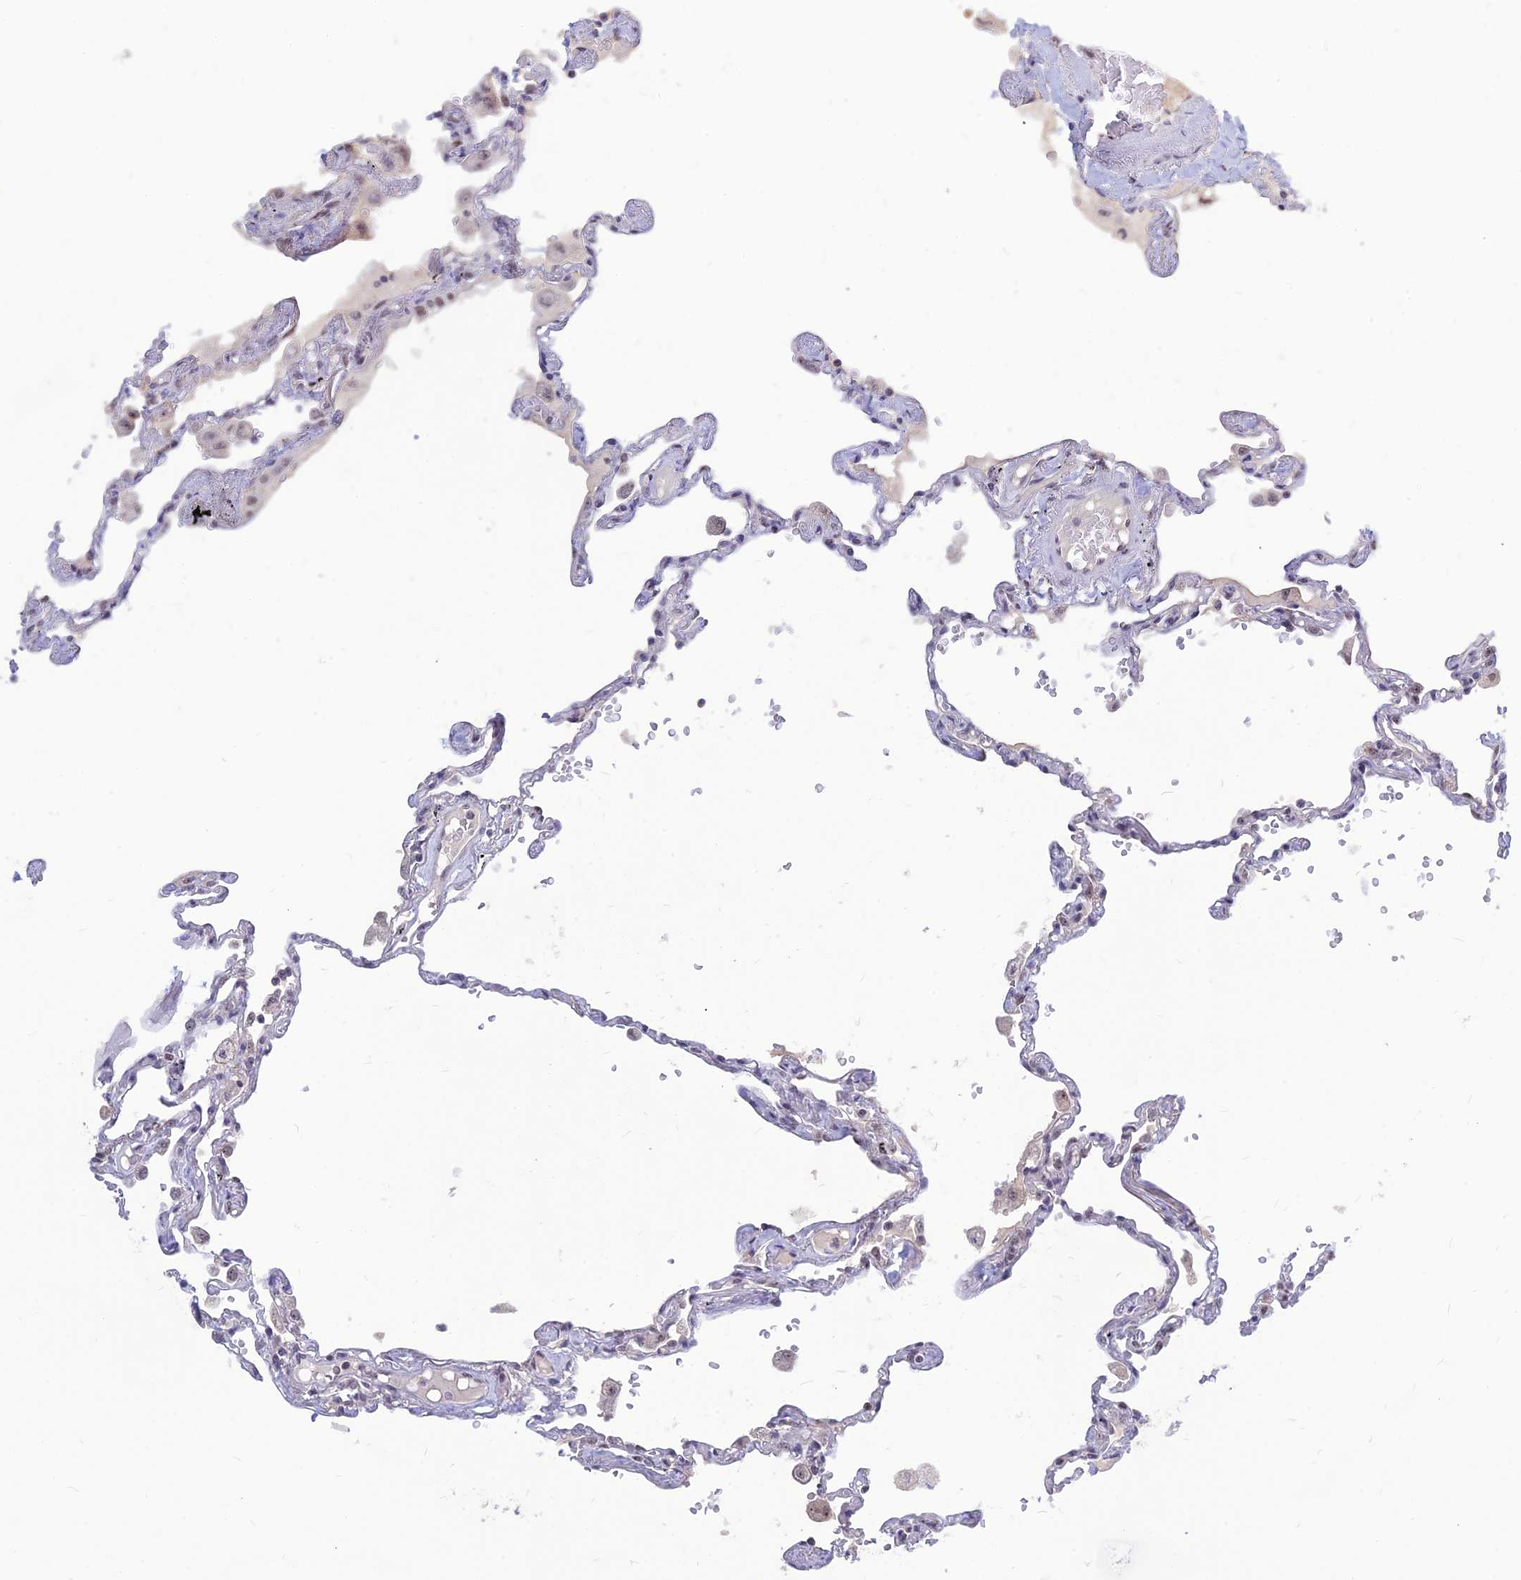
{"staining": {"intensity": "negative", "quantity": "none", "location": "none"}, "tissue": "lung", "cell_type": "Alveolar cells", "image_type": "normal", "snomed": [{"axis": "morphology", "description": "Normal tissue, NOS"}, {"axis": "topography", "description": "Lung"}], "caption": "This is an immunohistochemistry histopathology image of unremarkable human lung. There is no staining in alveolar cells.", "gene": "POLR1G", "patient": {"sex": "female", "age": 67}}